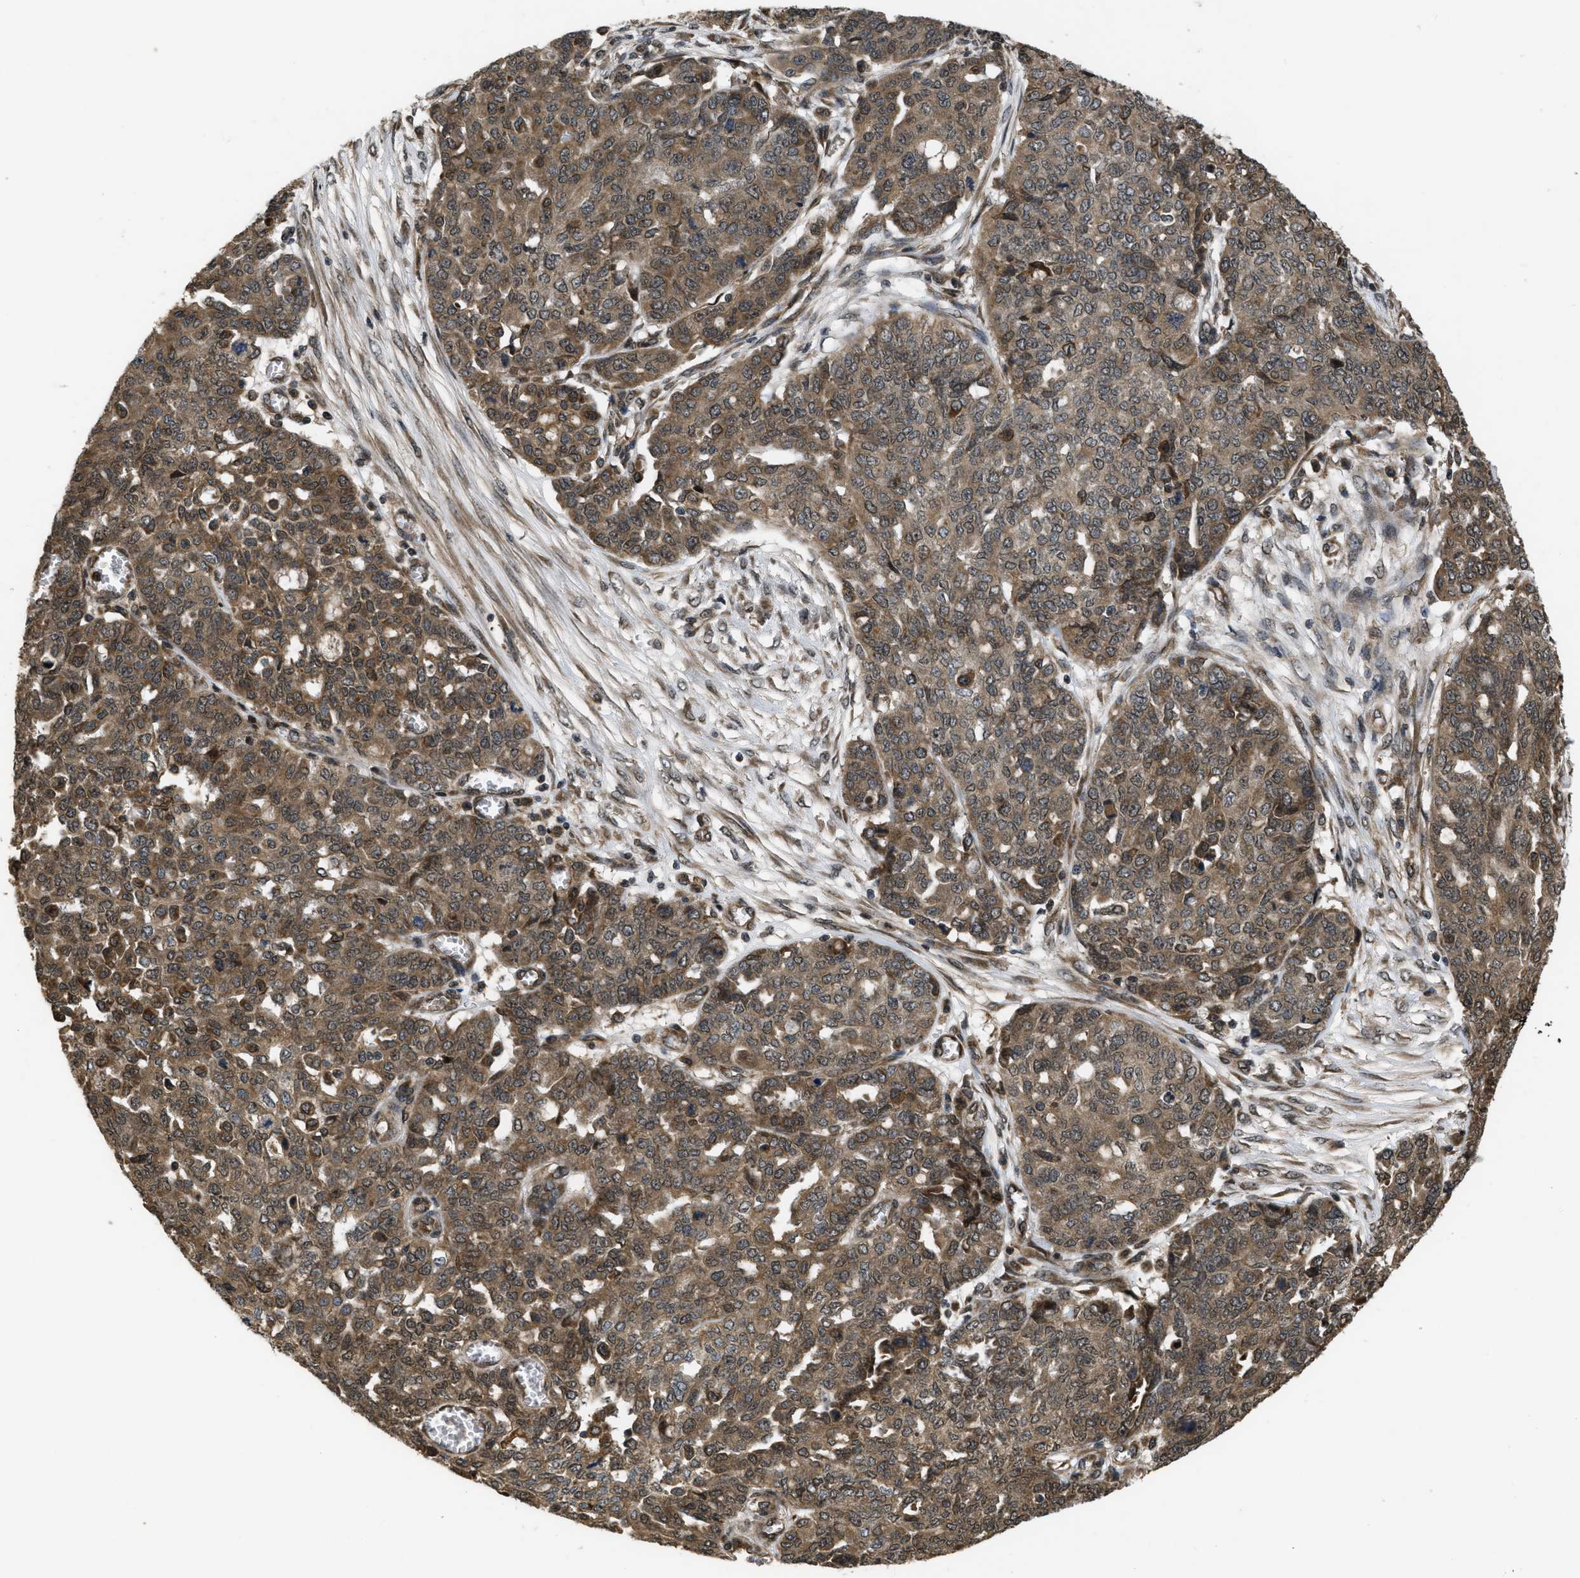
{"staining": {"intensity": "moderate", "quantity": ">75%", "location": "cytoplasmic/membranous,nuclear"}, "tissue": "ovarian cancer", "cell_type": "Tumor cells", "image_type": "cancer", "snomed": [{"axis": "morphology", "description": "Cystadenocarcinoma, serous, NOS"}, {"axis": "topography", "description": "Ovary"}], "caption": "Immunohistochemical staining of human ovarian cancer (serous cystadenocarcinoma) reveals medium levels of moderate cytoplasmic/membranous and nuclear positivity in approximately >75% of tumor cells.", "gene": "SPTLC1", "patient": {"sex": "female", "age": 56}}